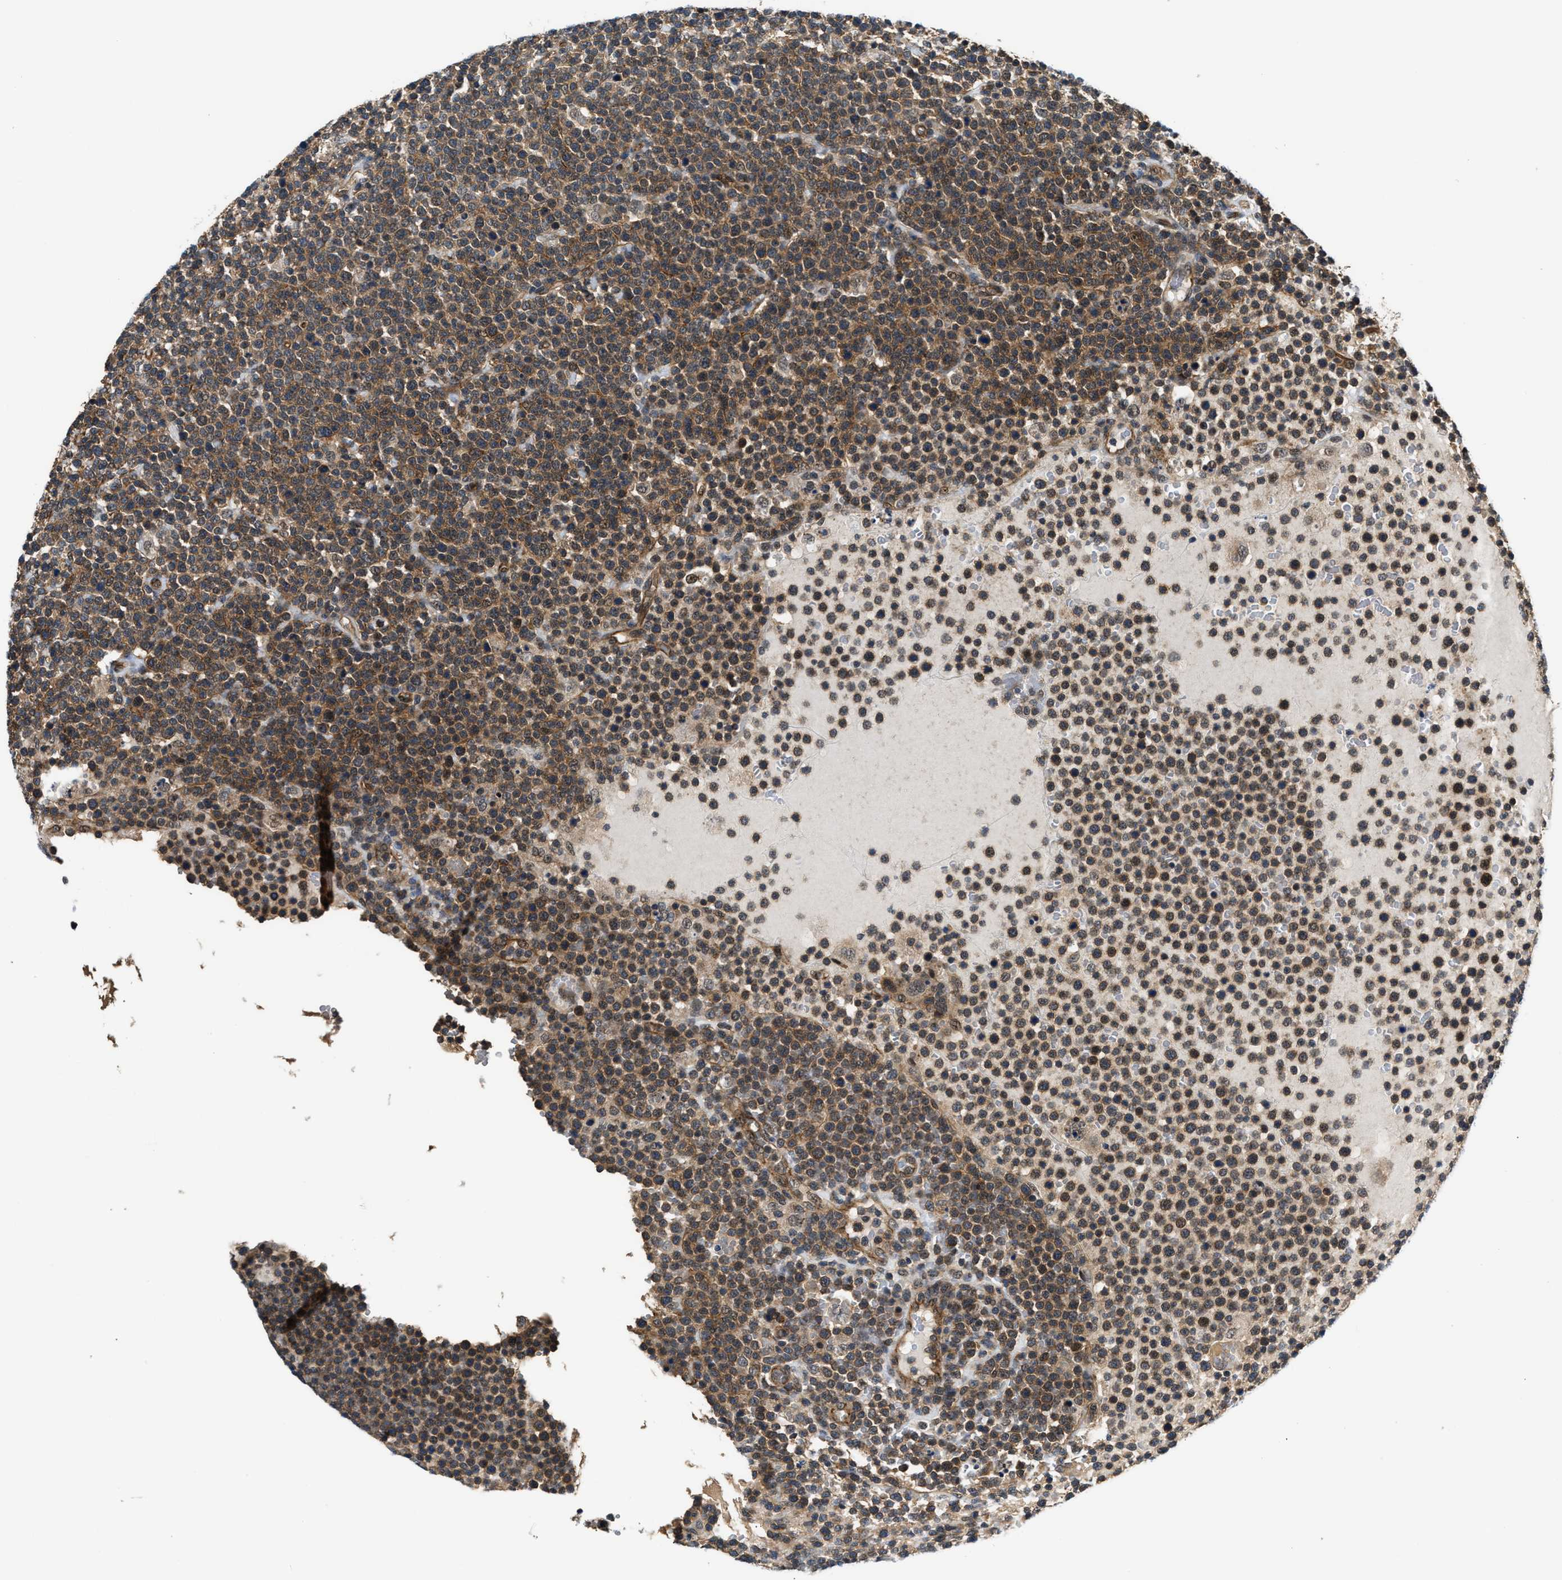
{"staining": {"intensity": "moderate", "quantity": ">75%", "location": "cytoplasmic/membranous"}, "tissue": "lymphoma", "cell_type": "Tumor cells", "image_type": "cancer", "snomed": [{"axis": "morphology", "description": "Malignant lymphoma, non-Hodgkin's type, High grade"}, {"axis": "topography", "description": "Lymph node"}], "caption": "High-power microscopy captured an immunohistochemistry (IHC) micrograph of malignant lymphoma, non-Hodgkin's type (high-grade), revealing moderate cytoplasmic/membranous expression in approximately >75% of tumor cells.", "gene": "COPS2", "patient": {"sex": "male", "age": 61}}